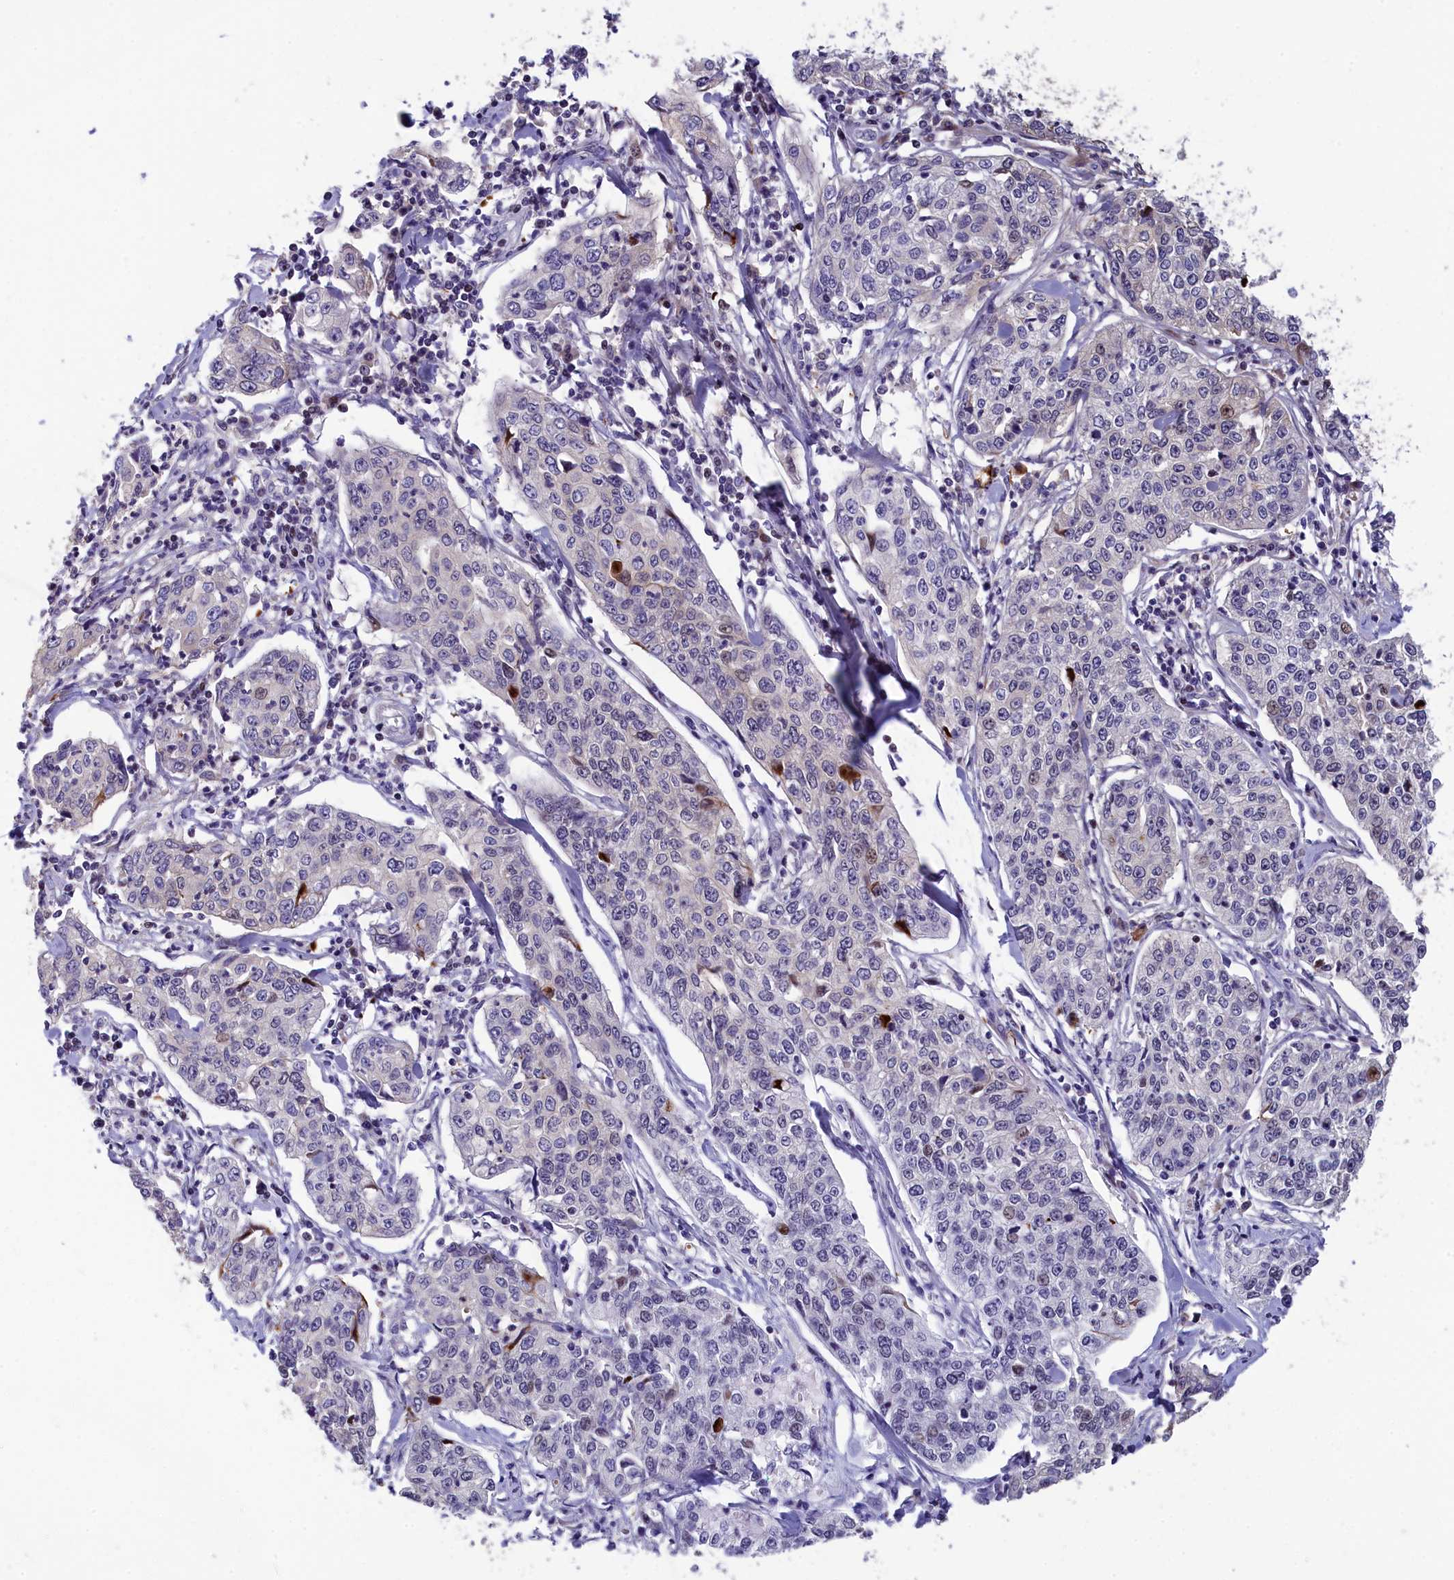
{"staining": {"intensity": "negative", "quantity": "none", "location": "none"}, "tissue": "cervical cancer", "cell_type": "Tumor cells", "image_type": "cancer", "snomed": [{"axis": "morphology", "description": "Squamous cell carcinoma, NOS"}, {"axis": "topography", "description": "Cervix"}], "caption": "Tumor cells show no significant expression in squamous cell carcinoma (cervical).", "gene": "NKPD1", "patient": {"sex": "female", "age": 35}}